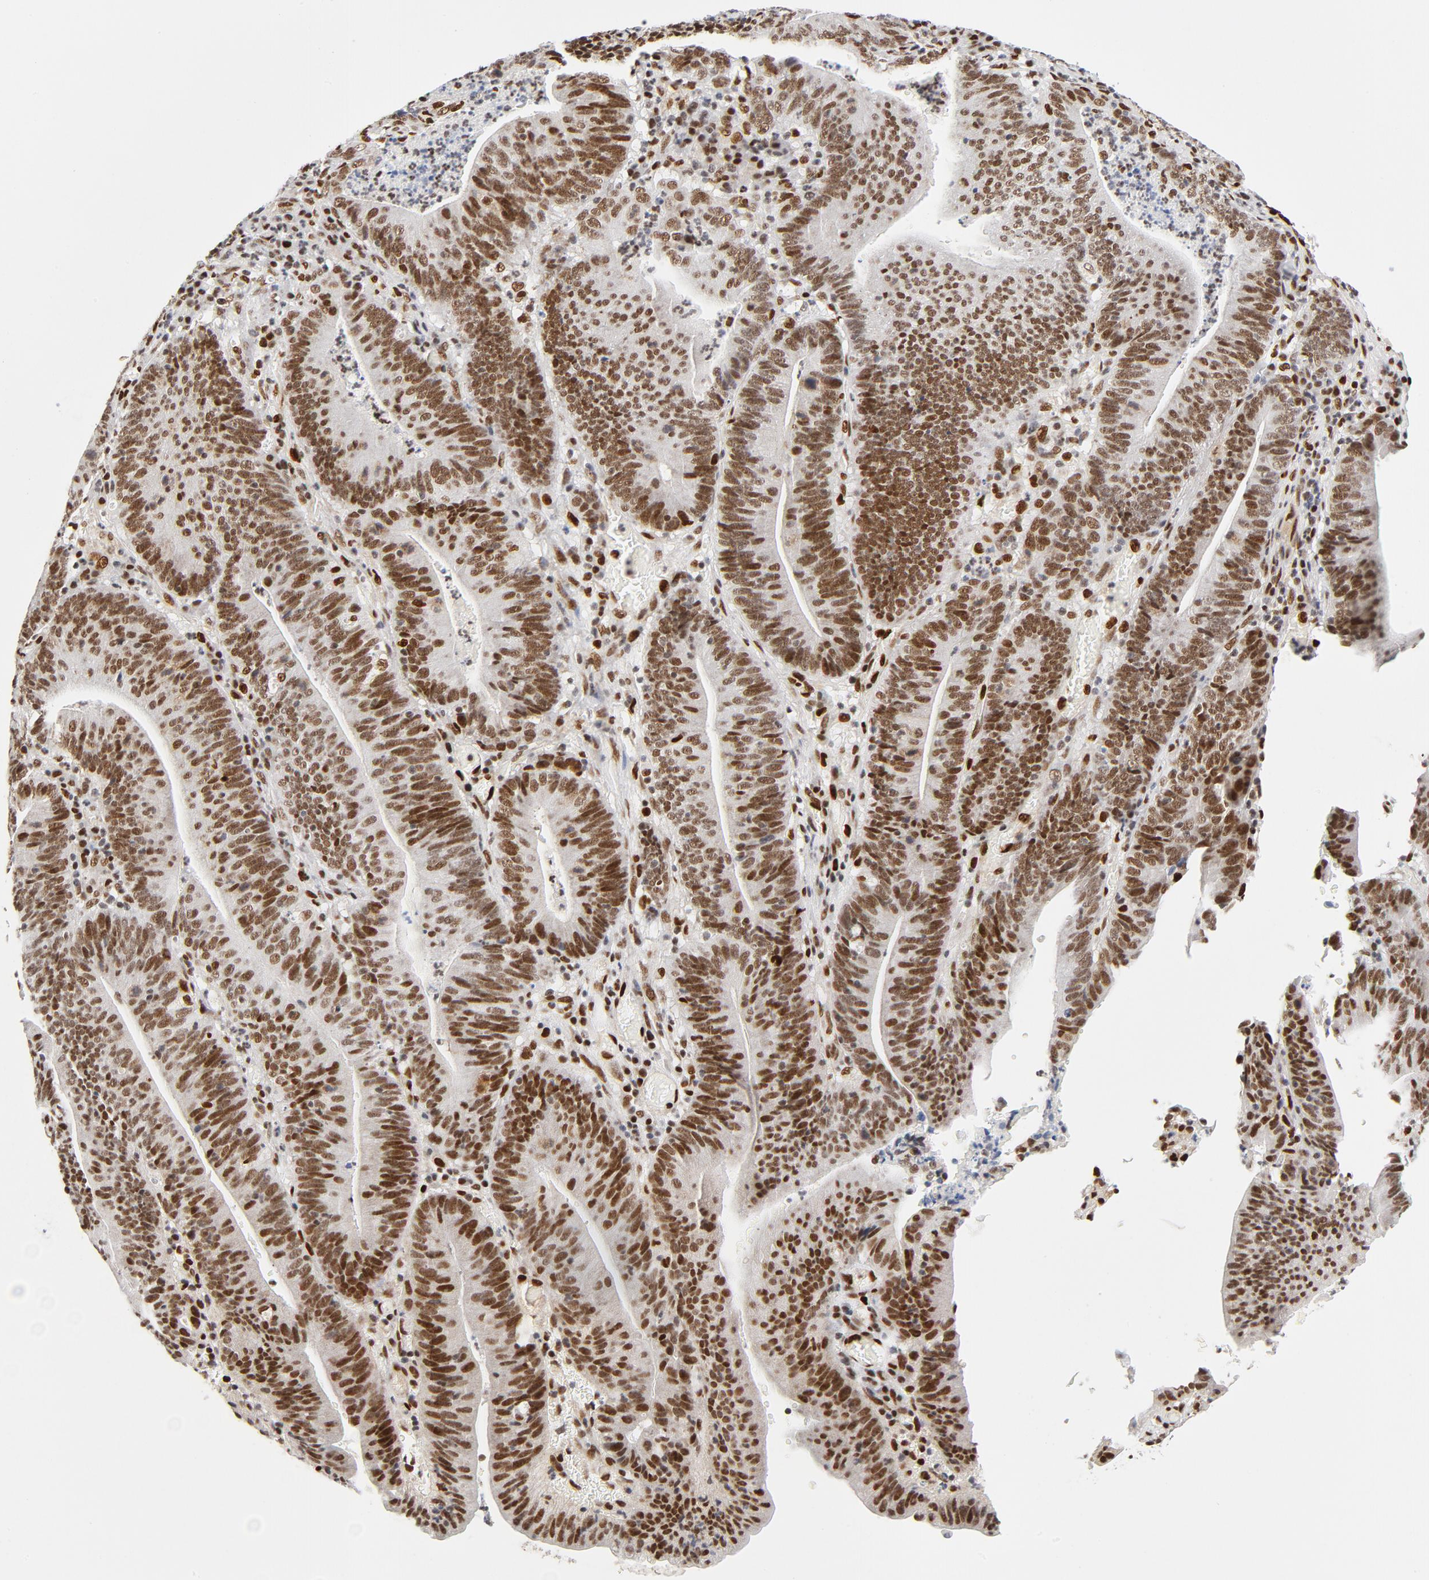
{"staining": {"intensity": "moderate", "quantity": ">75%", "location": "nuclear"}, "tissue": "stomach cancer", "cell_type": "Tumor cells", "image_type": "cancer", "snomed": [{"axis": "morphology", "description": "Adenocarcinoma, NOS"}, {"axis": "topography", "description": "Stomach, lower"}], "caption": "Protein analysis of stomach cancer (adenocarcinoma) tissue exhibits moderate nuclear positivity in approximately >75% of tumor cells.", "gene": "MEF2A", "patient": {"sex": "female", "age": 86}}